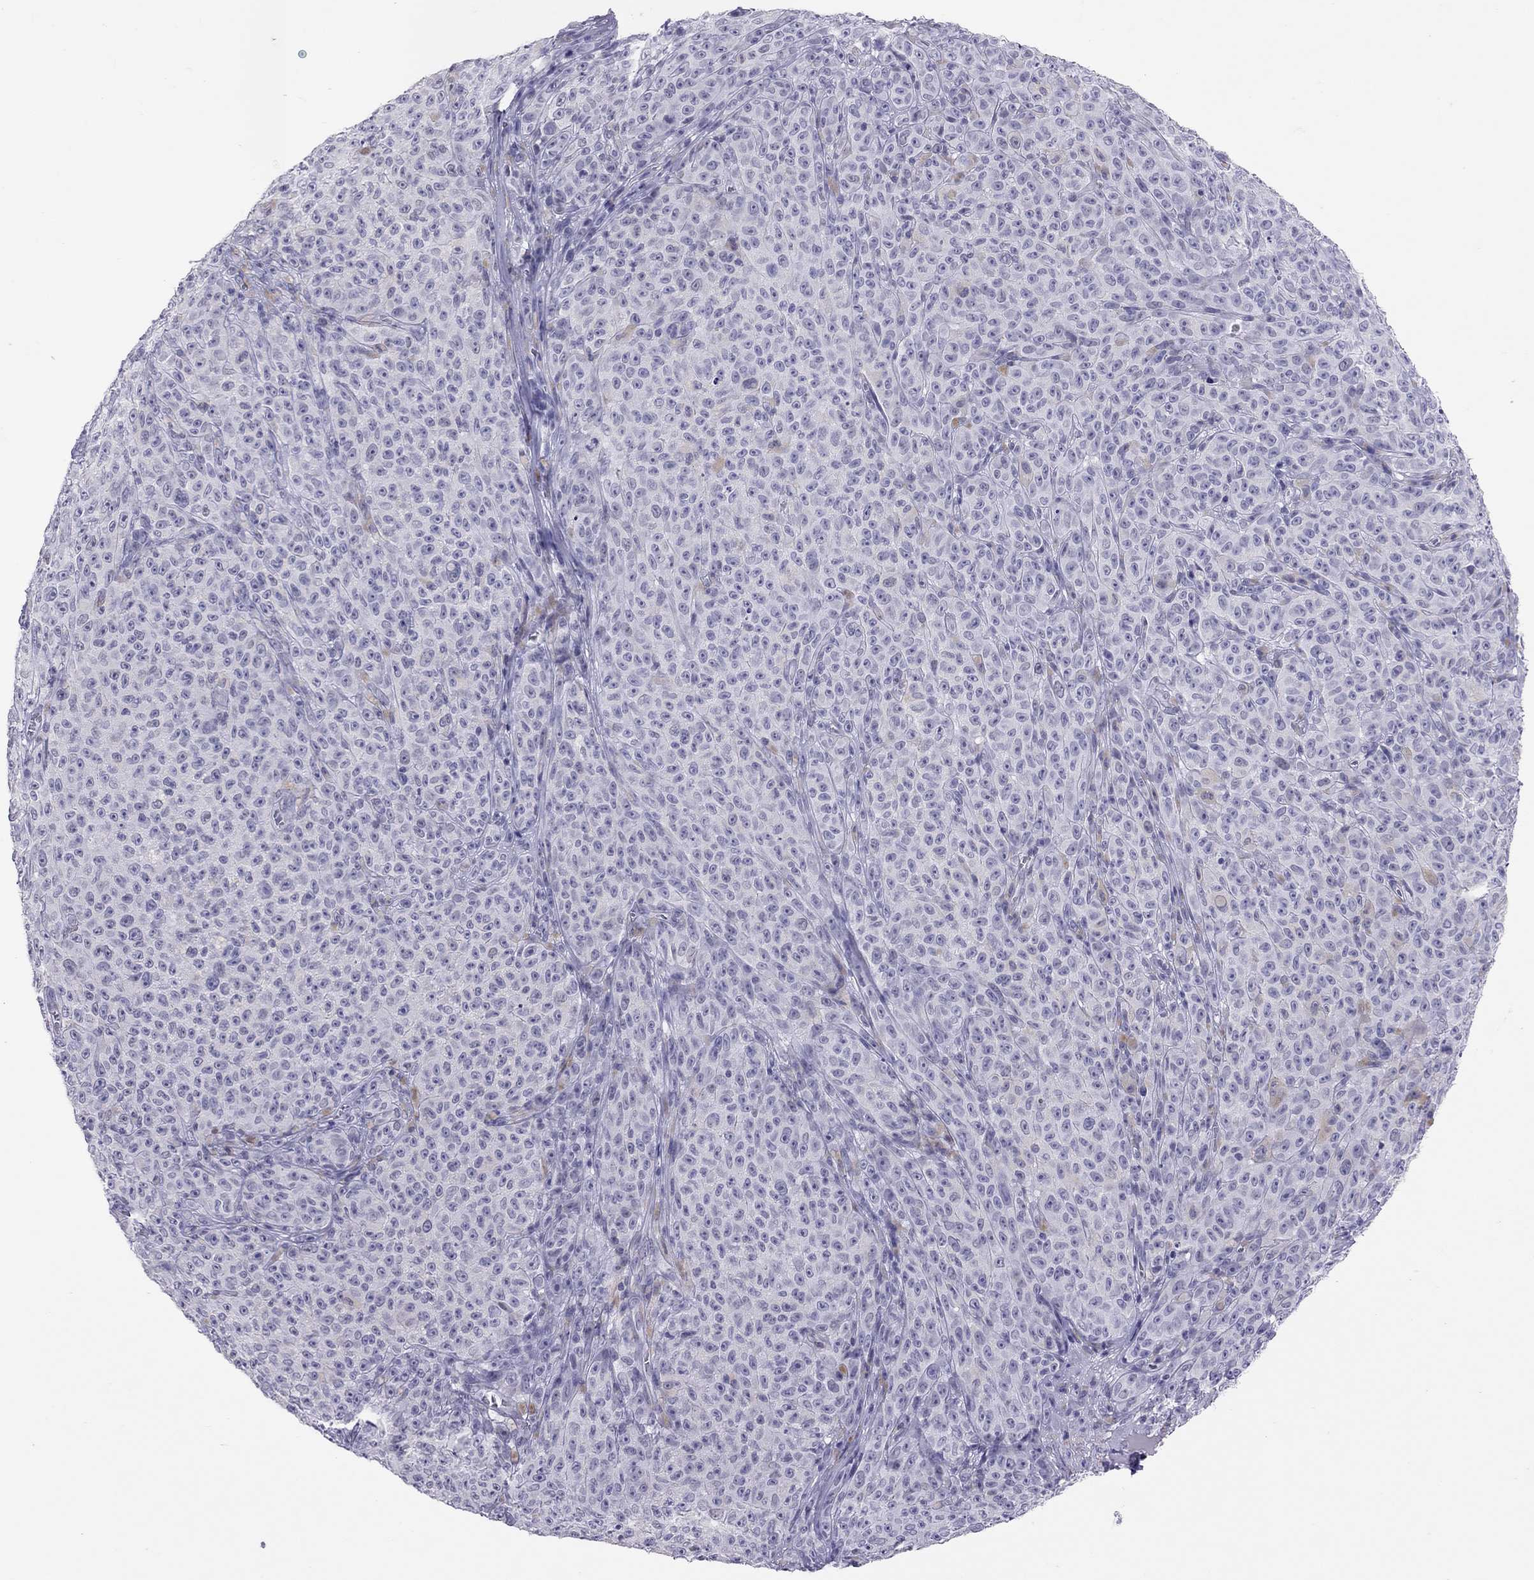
{"staining": {"intensity": "negative", "quantity": "none", "location": "none"}, "tissue": "melanoma", "cell_type": "Tumor cells", "image_type": "cancer", "snomed": [{"axis": "morphology", "description": "Malignant melanoma, NOS"}, {"axis": "topography", "description": "Skin"}], "caption": "This is an IHC image of malignant melanoma. There is no staining in tumor cells.", "gene": "JHY", "patient": {"sex": "female", "age": 82}}